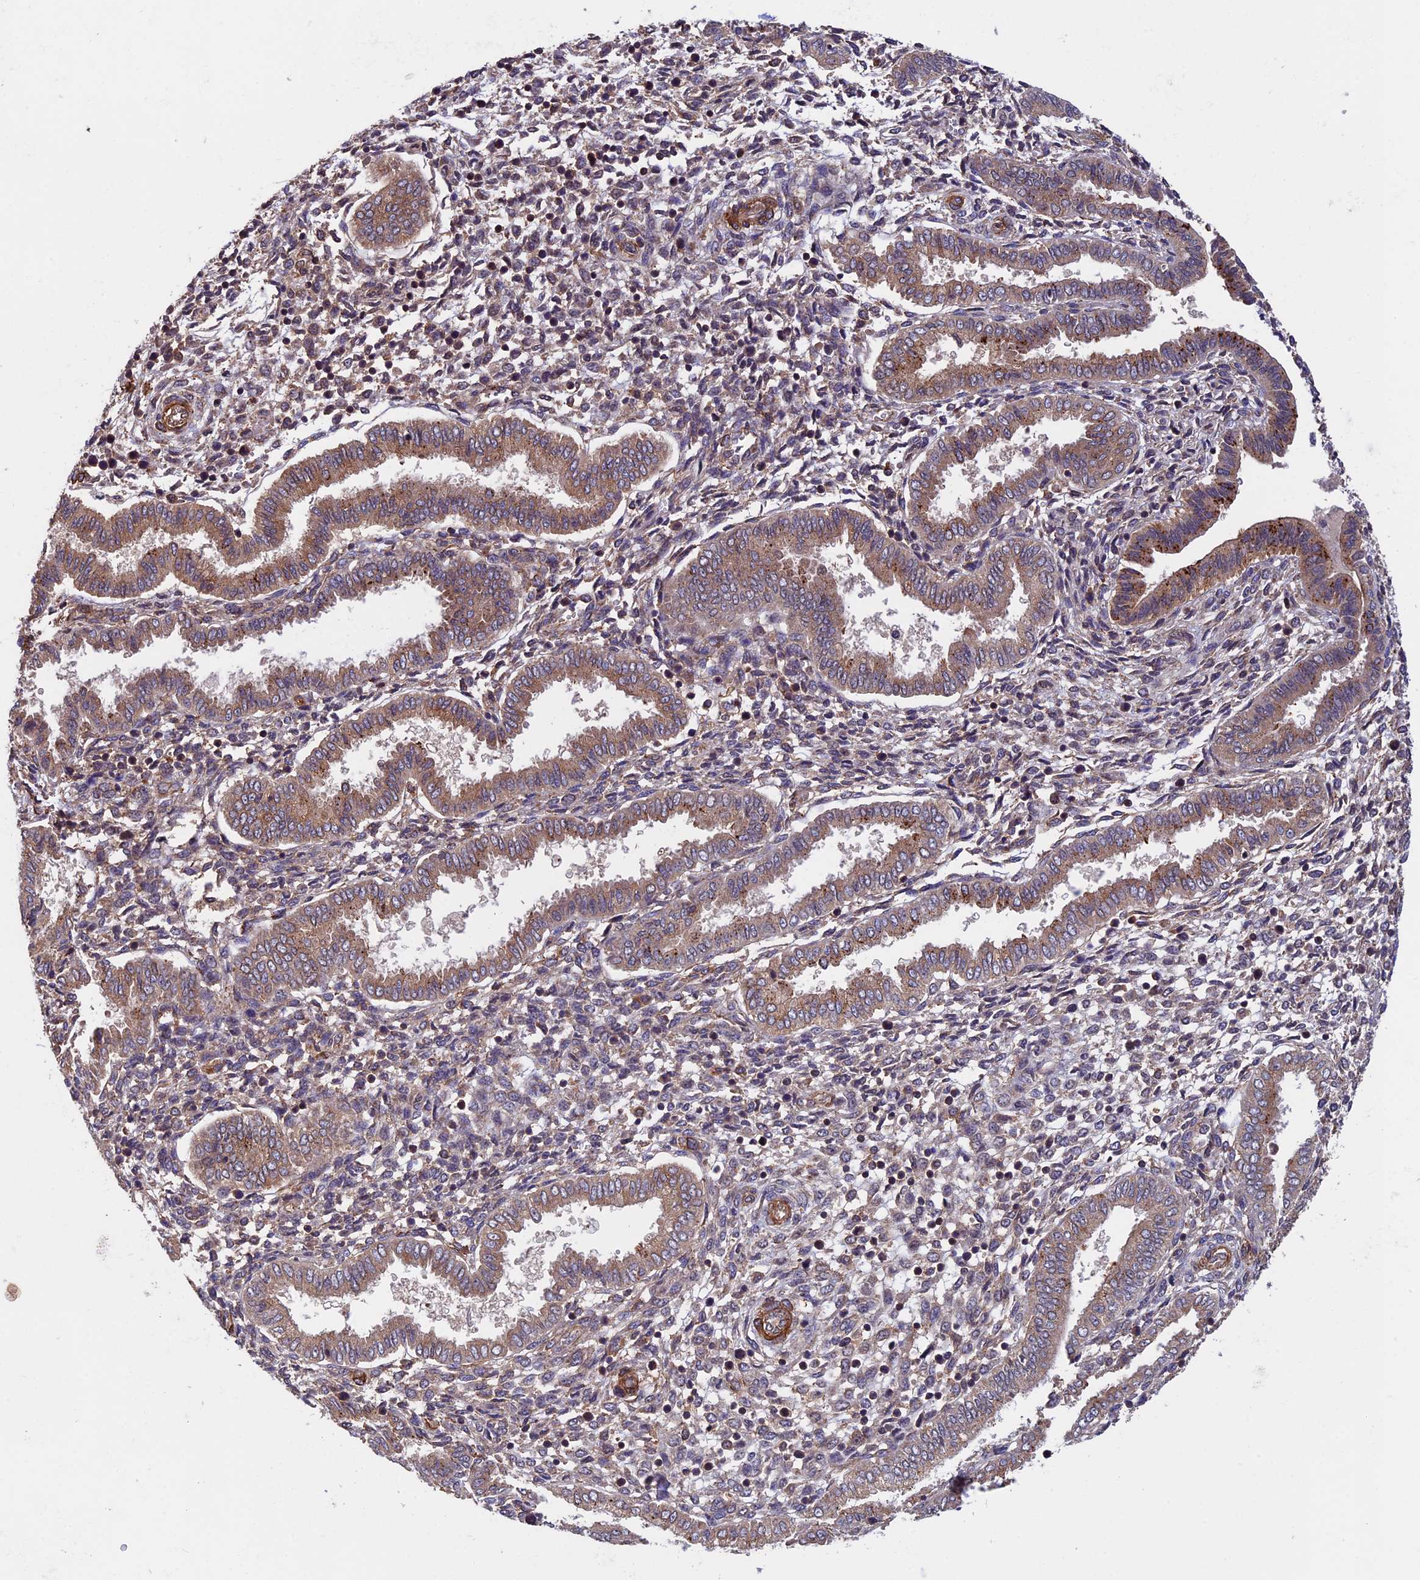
{"staining": {"intensity": "weak", "quantity": "25%-75%", "location": "cytoplasmic/membranous"}, "tissue": "endometrium", "cell_type": "Cells in endometrial stroma", "image_type": "normal", "snomed": [{"axis": "morphology", "description": "Normal tissue, NOS"}, {"axis": "topography", "description": "Endometrium"}], "caption": "Immunohistochemical staining of normal human endometrium reveals 25%-75% levels of weak cytoplasmic/membranous protein staining in approximately 25%-75% of cells in endometrial stroma. The staining was performed using DAB (3,3'-diaminobenzidine), with brown indicating positive protein expression. Nuclei are stained blue with hematoxylin.", "gene": "SLC9A5", "patient": {"sex": "female", "age": 24}}